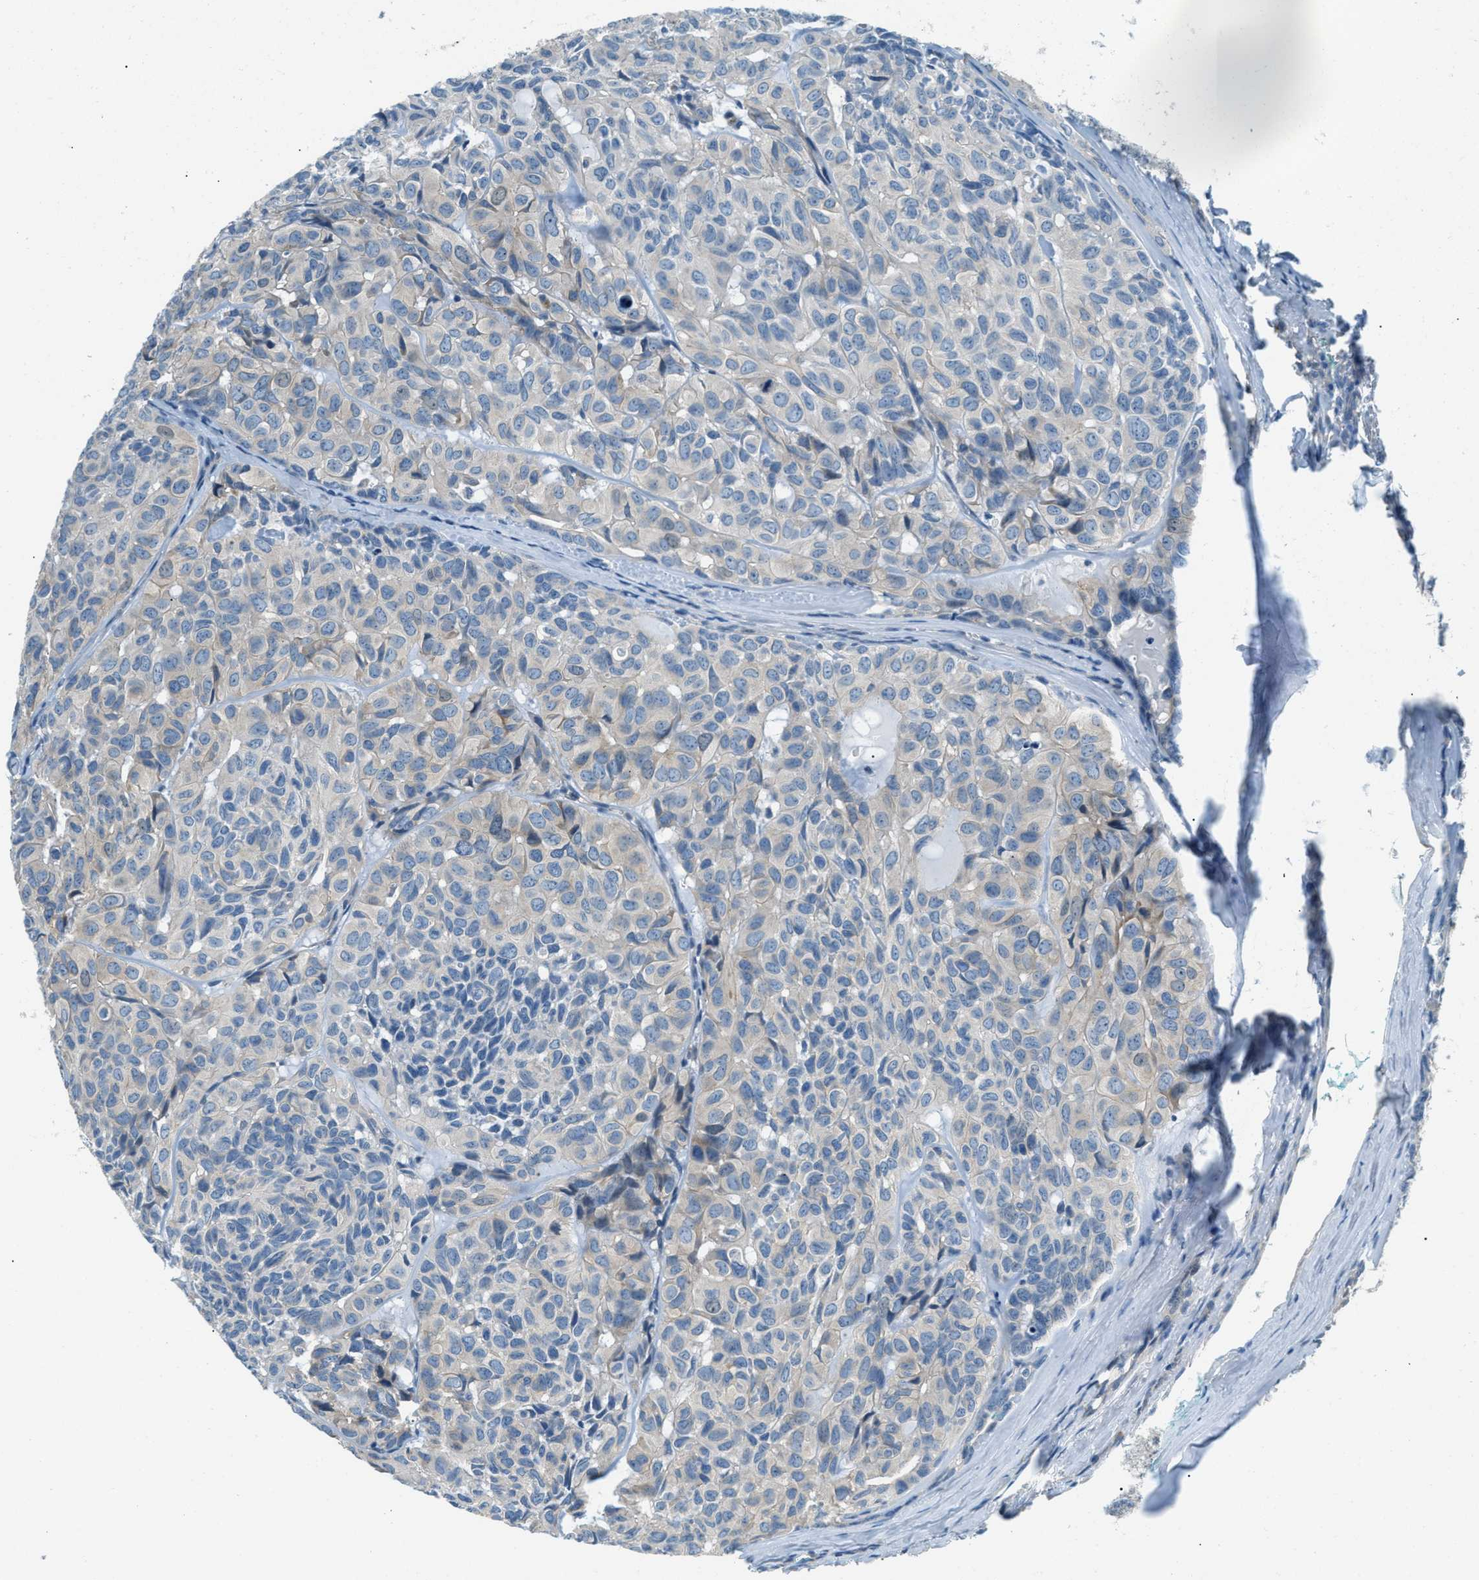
{"staining": {"intensity": "negative", "quantity": "none", "location": "none"}, "tissue": "head and neck cancer", "cell_type": "Tumor cells", "image_type": "cancer", "snomed": [{"axis": "morphology", "description": "Adenocarcinoma, NOS"}, {"axis": "topography", "description": "Salivary gland, NOS"}, {"axis": "topography", "description": "Head-Neck"}], "caption": "Tumor cells show no significant protein positivity in head and neck cancer (adenocarcinoma).", "gene": "ZNF367", "patient": {"sex": "female", "age": 76}}